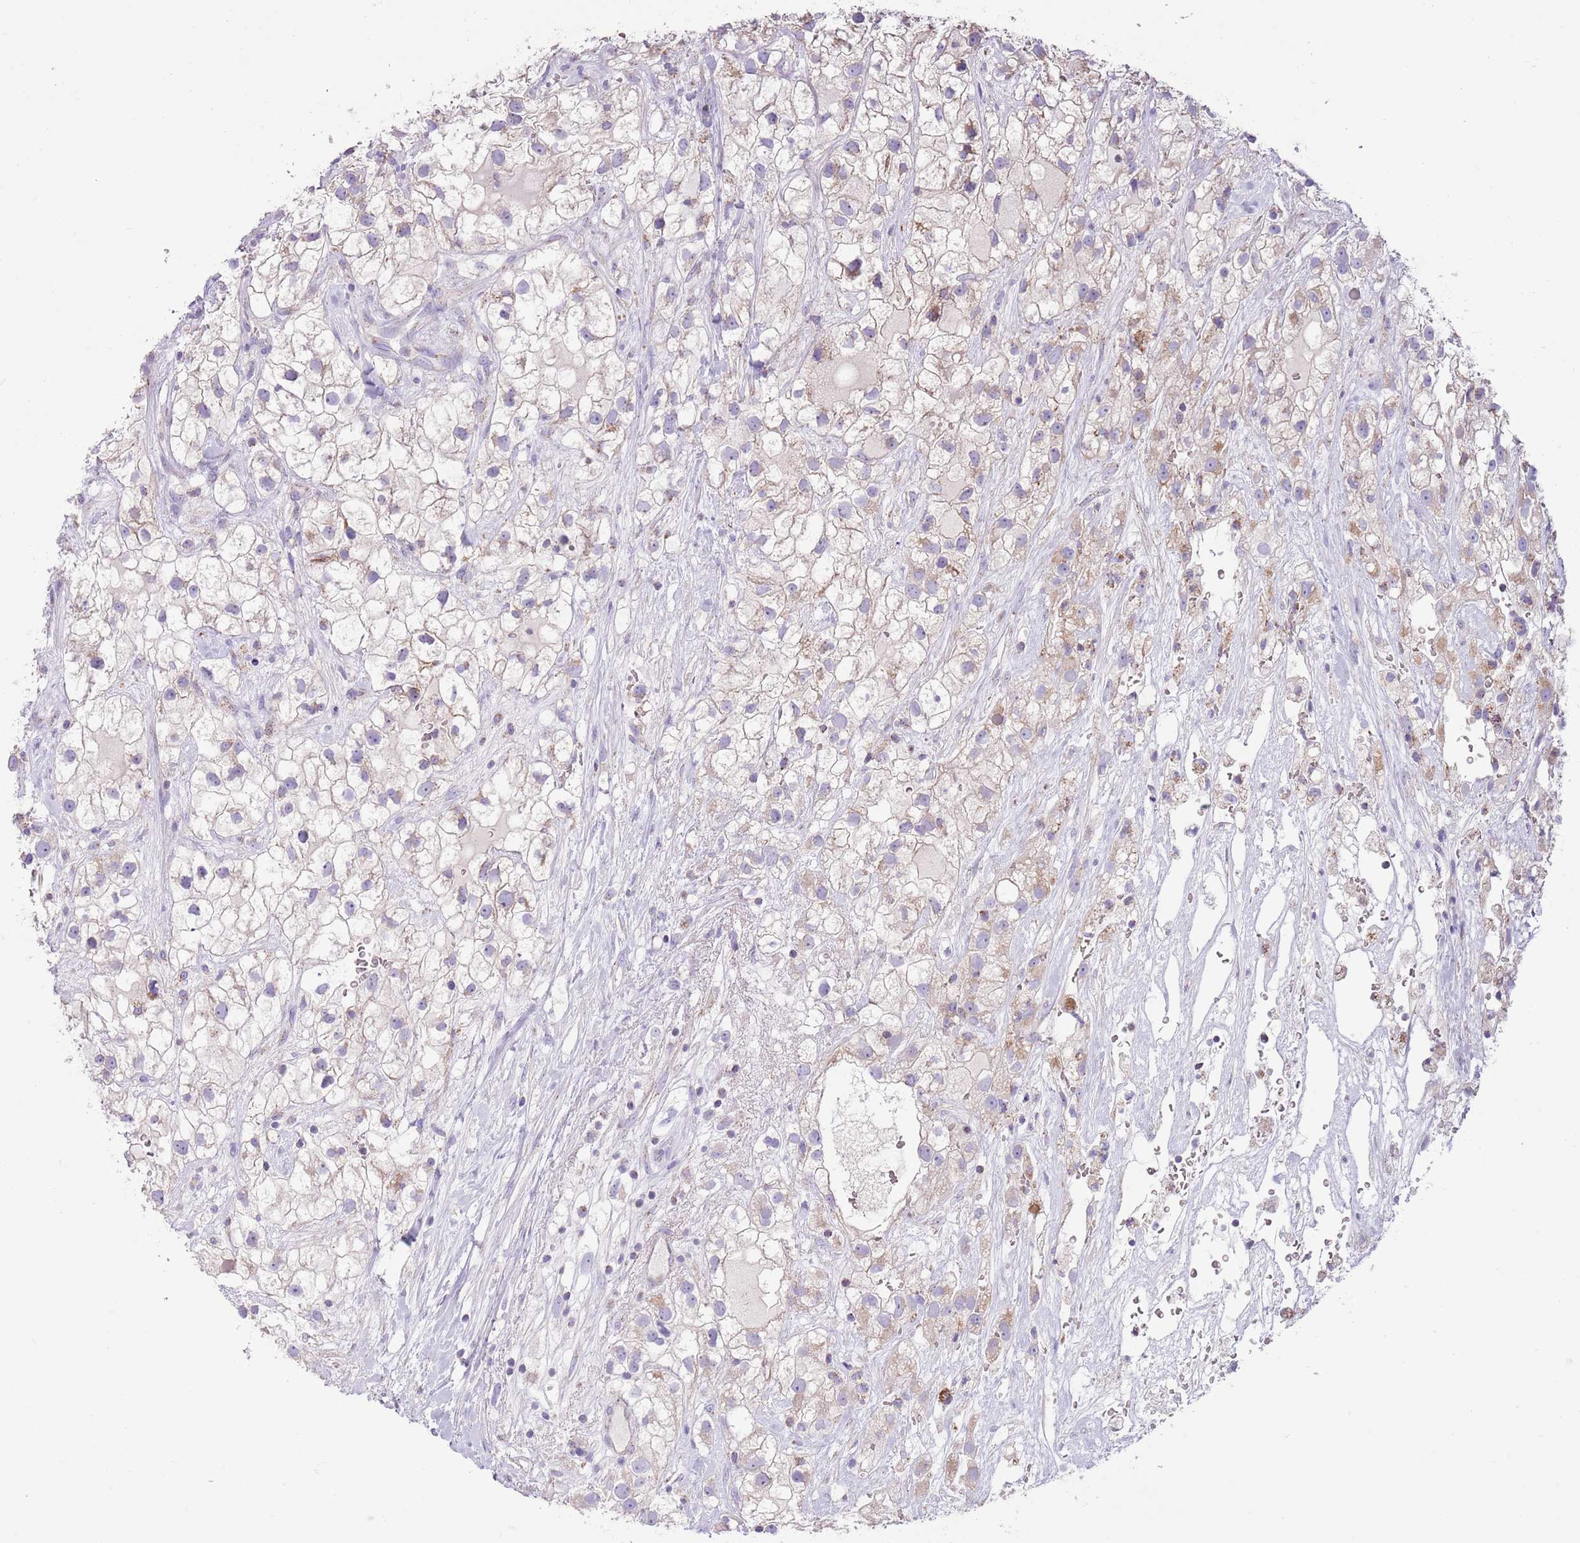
{"staining": {"intensity": "weak", "quantity": "<25%", "location": "cytoplasmic/membranous"}, "tissue": "renal cancer", "cell_type": "Tumor cells", "image_type": "cancer", "snomed": [{"axis": "morphology", "description": "Adenocarcinoma, NOS"}, {"axis": "topography", "description": "Kidney"}], "caption": "The IHC photomicrograph has no significant positivity in tumor cells of renal cancer (adenocarcinoma) tissue. (DAB (3,3'-diaminobenzidine) IHC, high magnification).", "gene": "ATP6V1B1", "patient": {"sex": "male", "age": 59}}